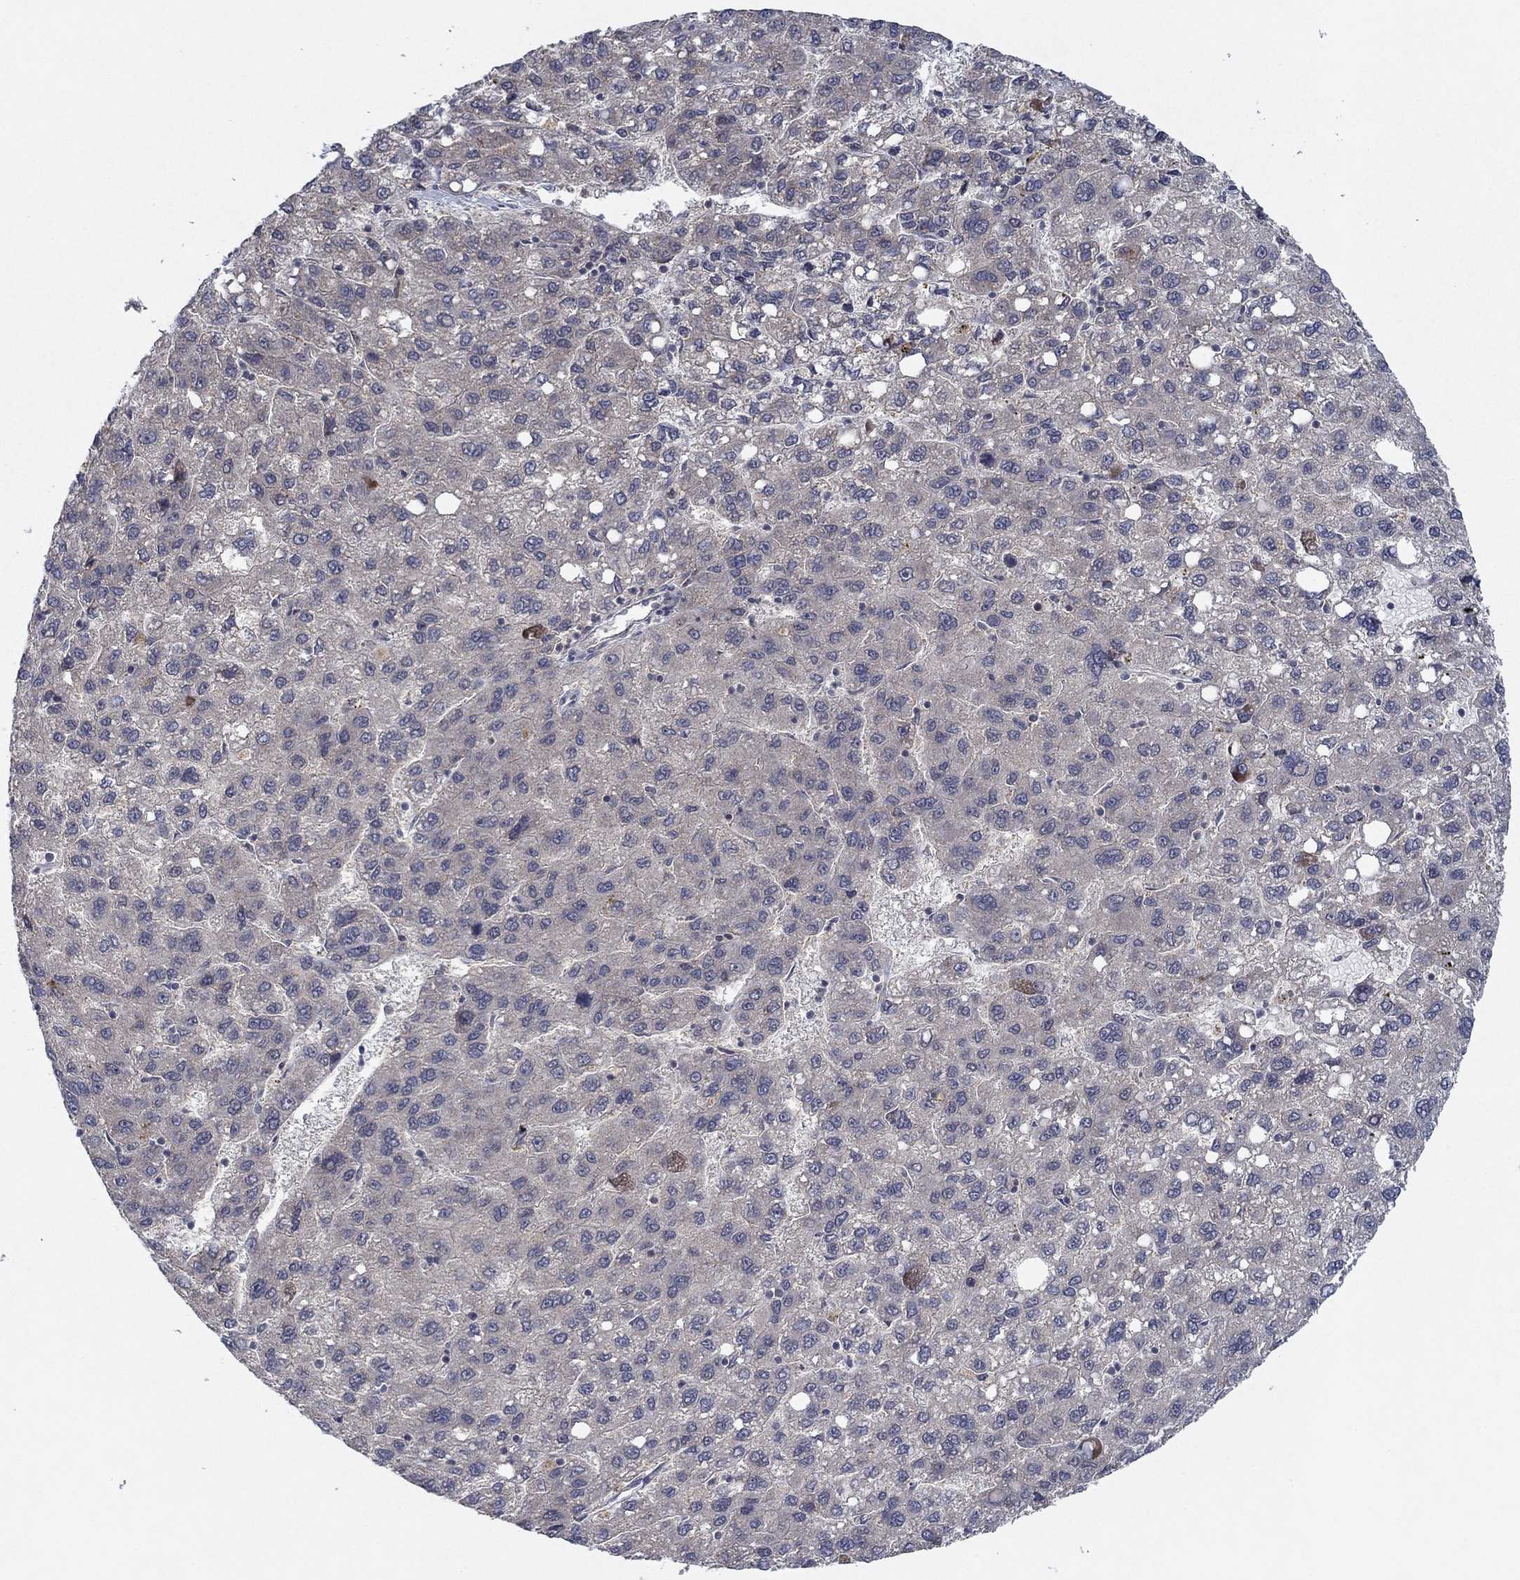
{"staining": {"intensity": "negative", "quantity": "none", "location": "none"}, "tissue": "liver cancer", "cell_type": "Tumor cells", "image_type": "cancer", "snomed": [{"axis": "morphology", "description": "Carcinoma, Hepatocellular, NOS"}, {"axis": "topography", "description": "Liver"}], "caption": "An immunohistochemistry (IHC) micrograph of liver hepatocellular carcinoma is shown. There is no staining in tumor cells of liver hepatocellular carcinoma.", "gene": "IL4", "patient": {"sex": "female", "age": 82}}